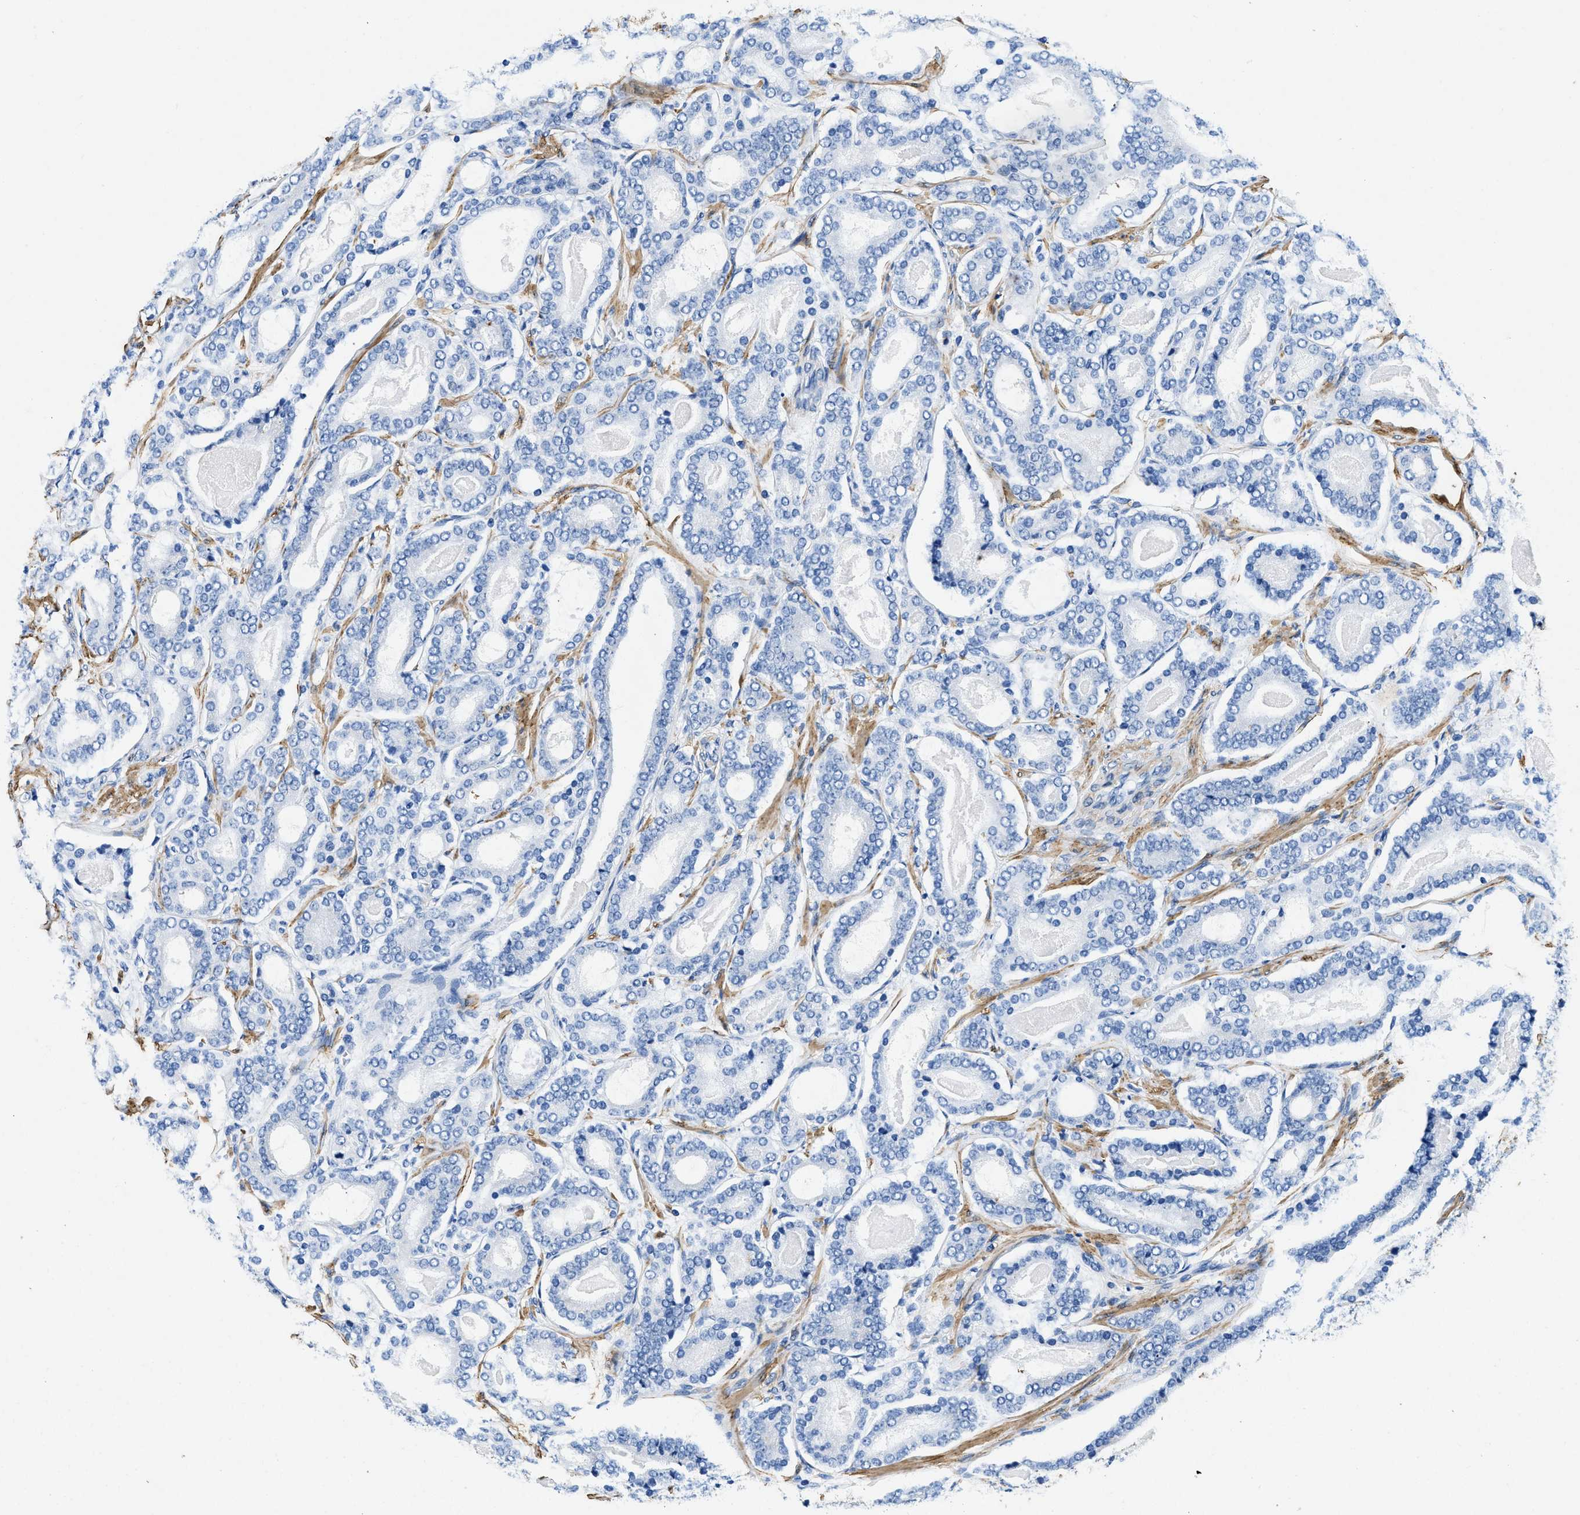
{"staining": {"intensity": "negative", "quantity": "none", "location": "none"}, "tissue": "prostate cancer", "cell_type": "Tumor cells", "image_type": "cancer", "snomed": [{"axis": "morphology", "description": "Adenocarcinoma, High grade"}, {"axis": "topography", "description": "Prostate"}], "caption": "The immunohistochemistry (IHC) micrograph has no significant positivity in tumor cells of prostate cancer (high-grade adenocarcinoma) tissue.", "gene": "TEX261", "patient": {"sex": "male", "age": 60}}